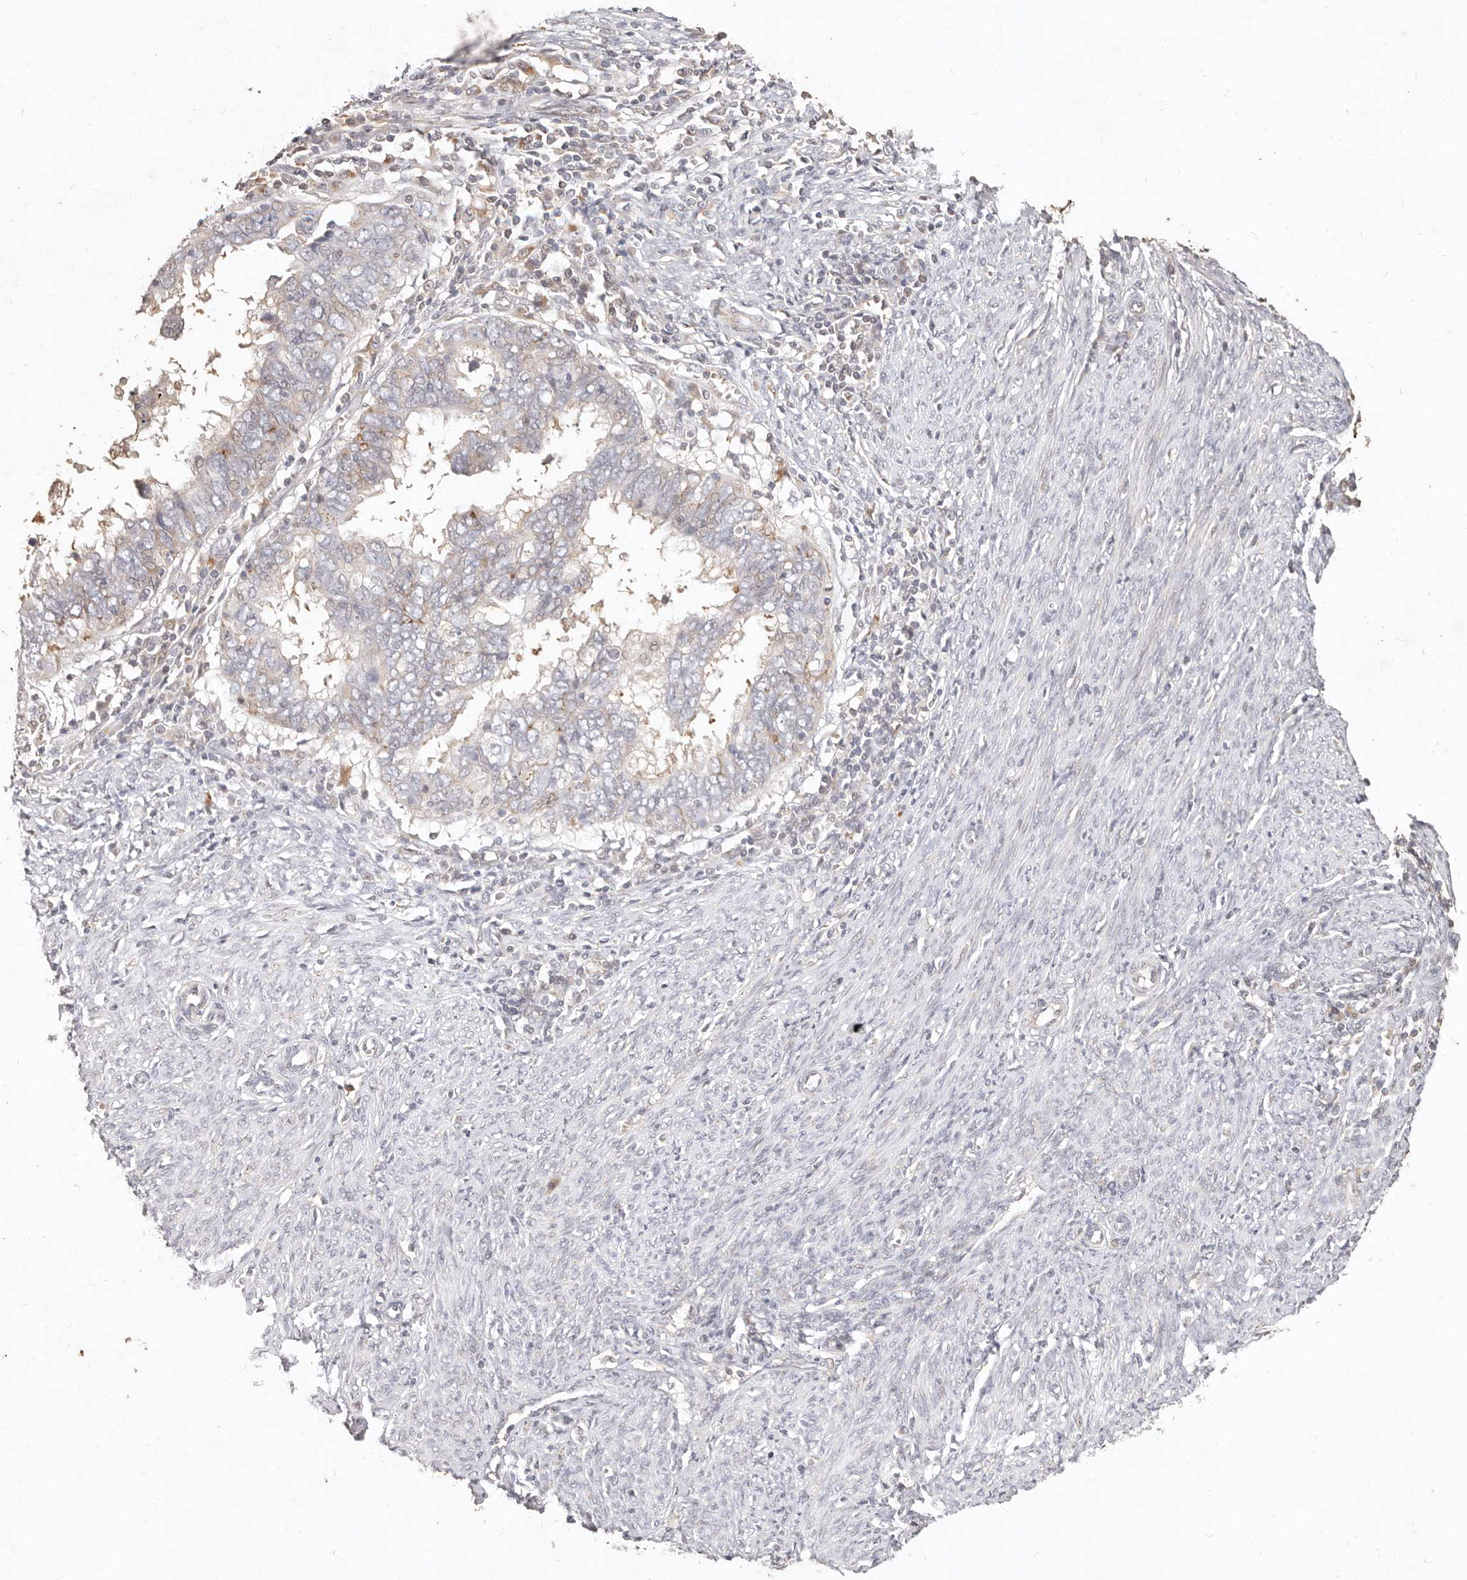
{"staining": {"intensity": "negative", "quantity": "none", "location": "none"}, "tissue": "endometrial cancer", "cell_type": "Tumor cells", "image_type": "cancer", "snomed": [{"axis": "morphology", "description": "Adenocarcinoma, NOS"}, {"axis": "topography", "description": "Uterus"}], "caption": "This histopathology image is of endometrial adenocarcinoma stained with IHC to label a protein in brown with the nuclei are counter-stained blue. There is no staining in tumor cells. Nuclei are stained in blue.", "gene": "KIF9", "patient": {"sex": "female", "age": 77}}